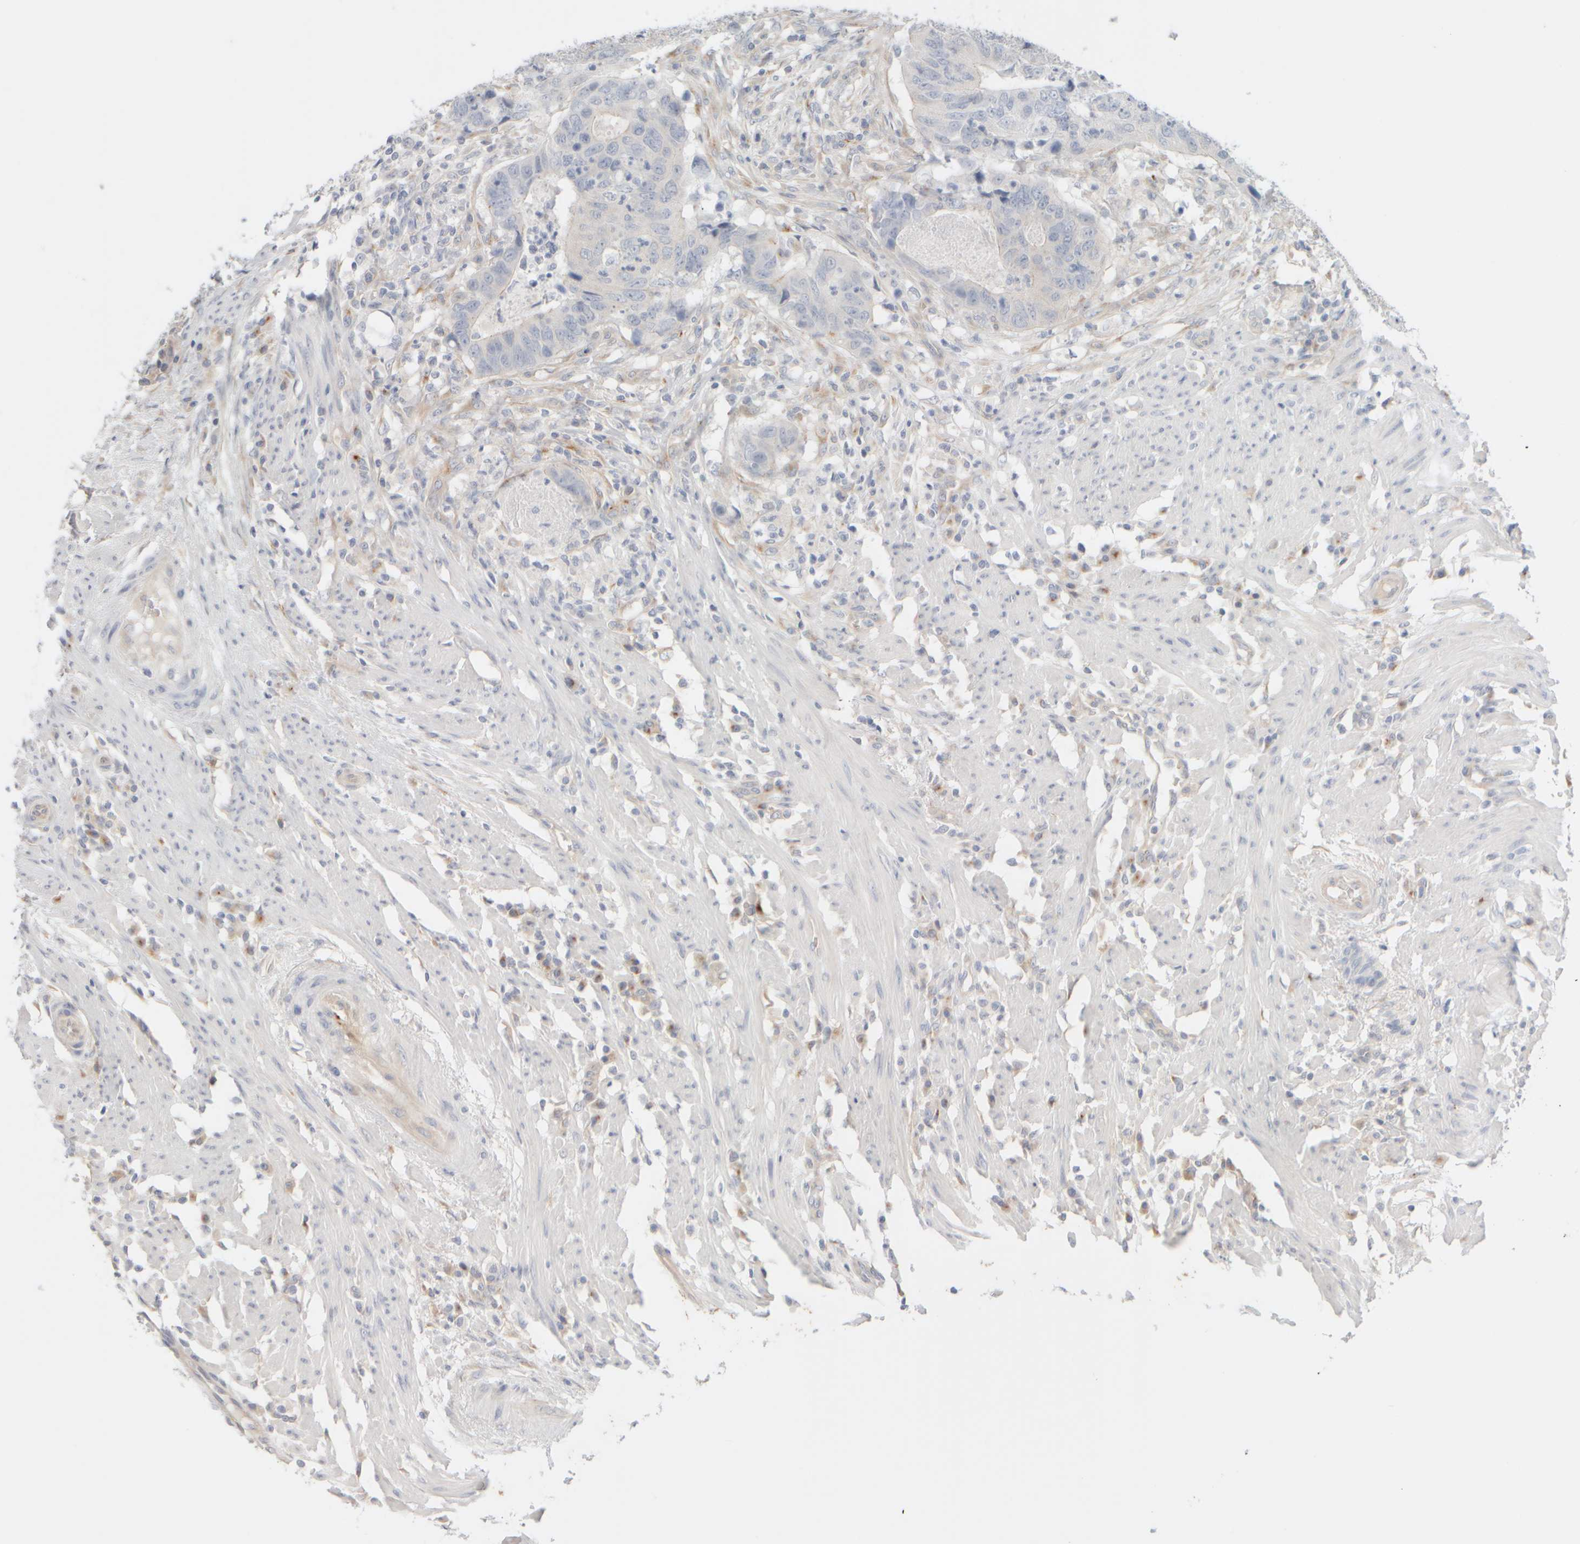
{"staining": {"intensity": "negative", "quantity": "none", "location": "none"}, "tissue": "colorectal cancer", "cell_type": "Tumor cells", "image_type": "cancer", "snomed": [{"axis": "morphology", "description": "Adenocarcinoma, NOS"}, {"axis": "topography", "description": "Colon"}], "caption": "DAB (3,3'-diaminobenzidine) immunohistochemical staining of colorectal cancer (adenocarcinoma) exhibits no significant staining in tumor cells.", "gene": "GOPC", "patient": {"sex": "male", "age": 56}}